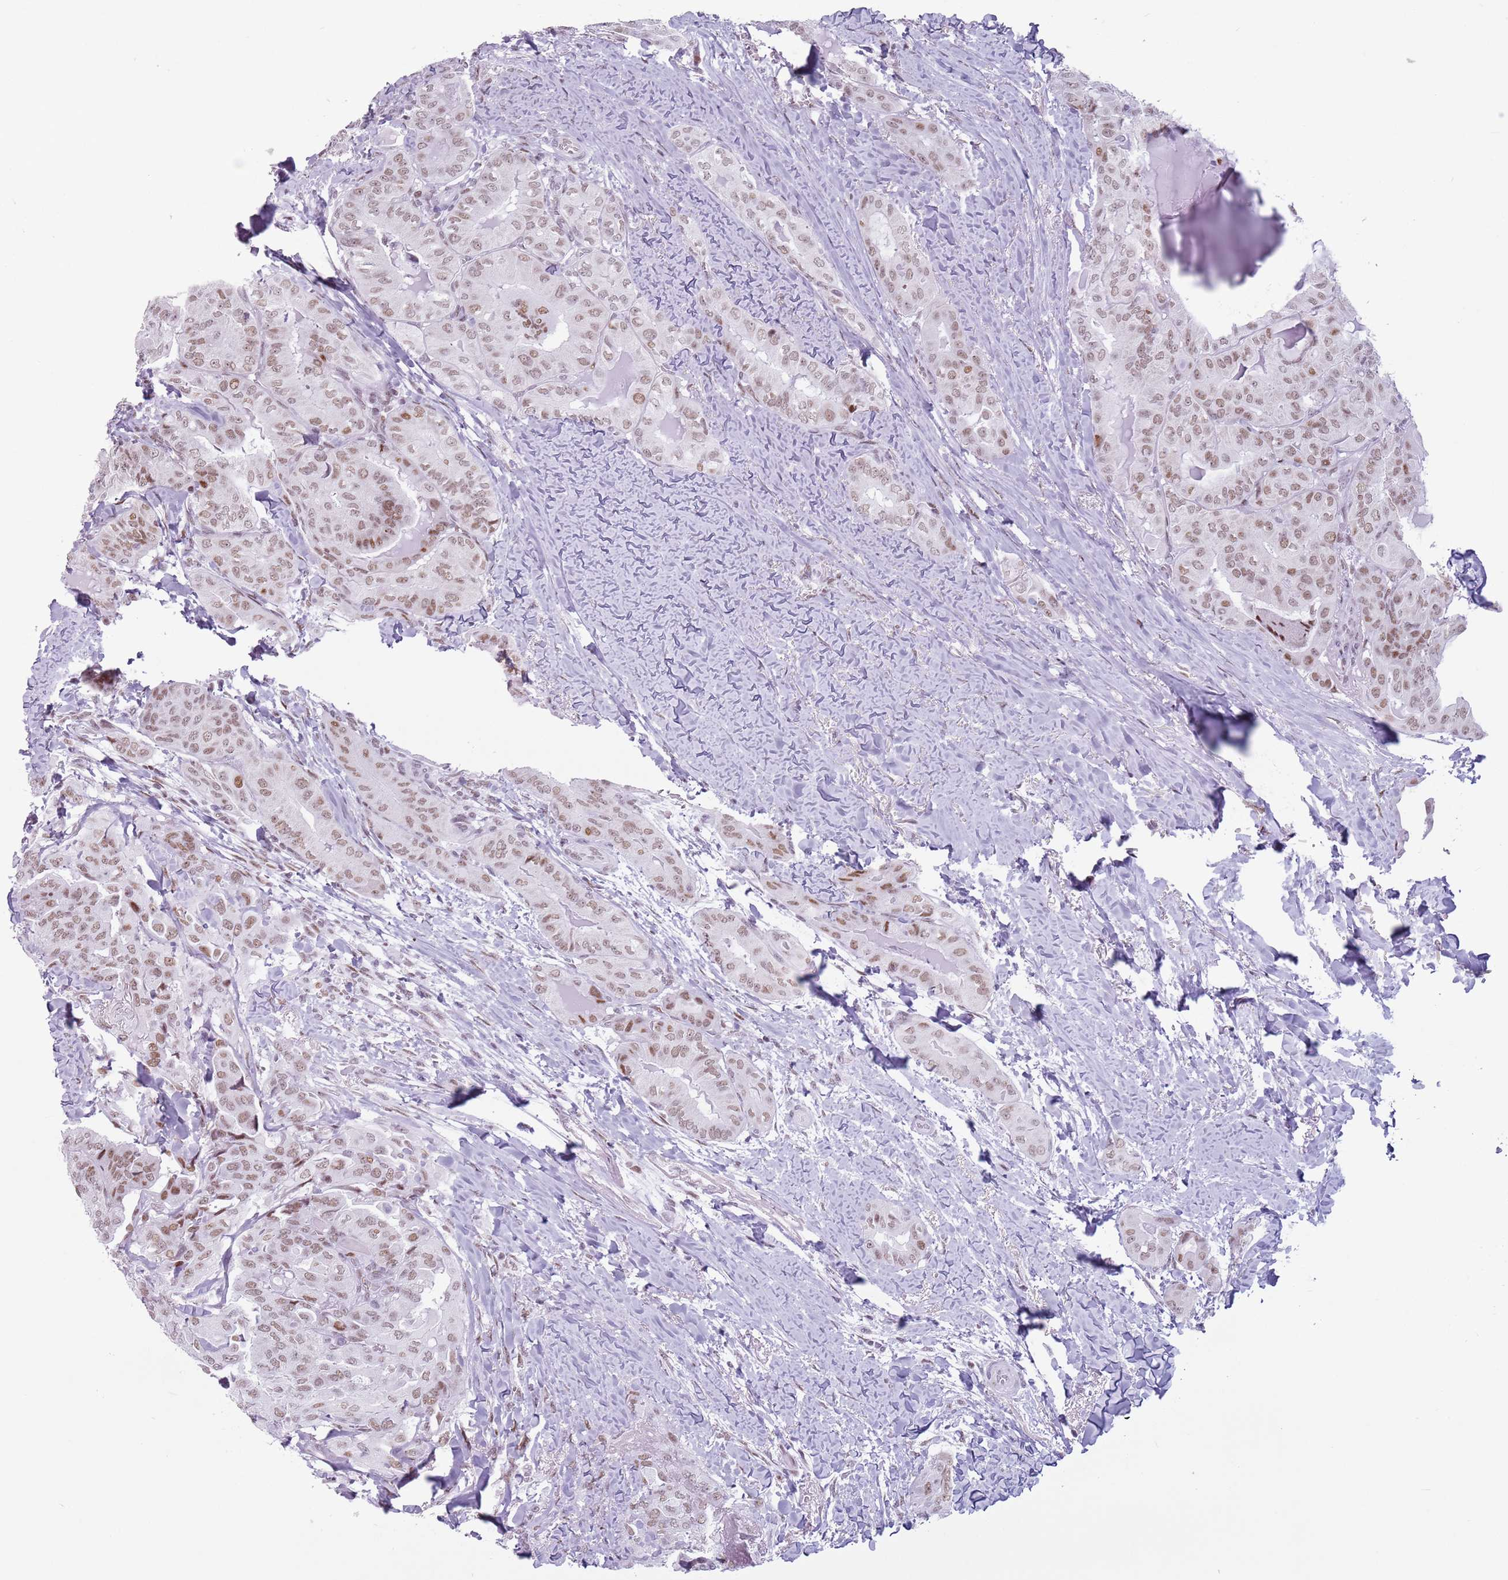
{"staining": {"intensity": "moderate", "quantity": "25%-75%", "location": "nuclear"}, "tissue": "thyroid cancer", "cell_type": "Tumor cells", "image_type": "cancer", "snomed": [{"axis": "morphology", "description": "Papillary adenocarcinoma, NOS"}, {"axis": "topography", "description": "Thyroid gland"}], "caption": "DAB immunohistochemical staining of thyroid cancer reveals moderate nuclear protein expression in approximately 25%-75% of tumor cells. The protein is stained brown, and the nuclei are stained in blue (DAB (3,3'-diaminobenzidine) IHC with brightfield microscopy, high magnification).", "gene": "FAM104B", "patient": {"sex": "female", "age": 68}}